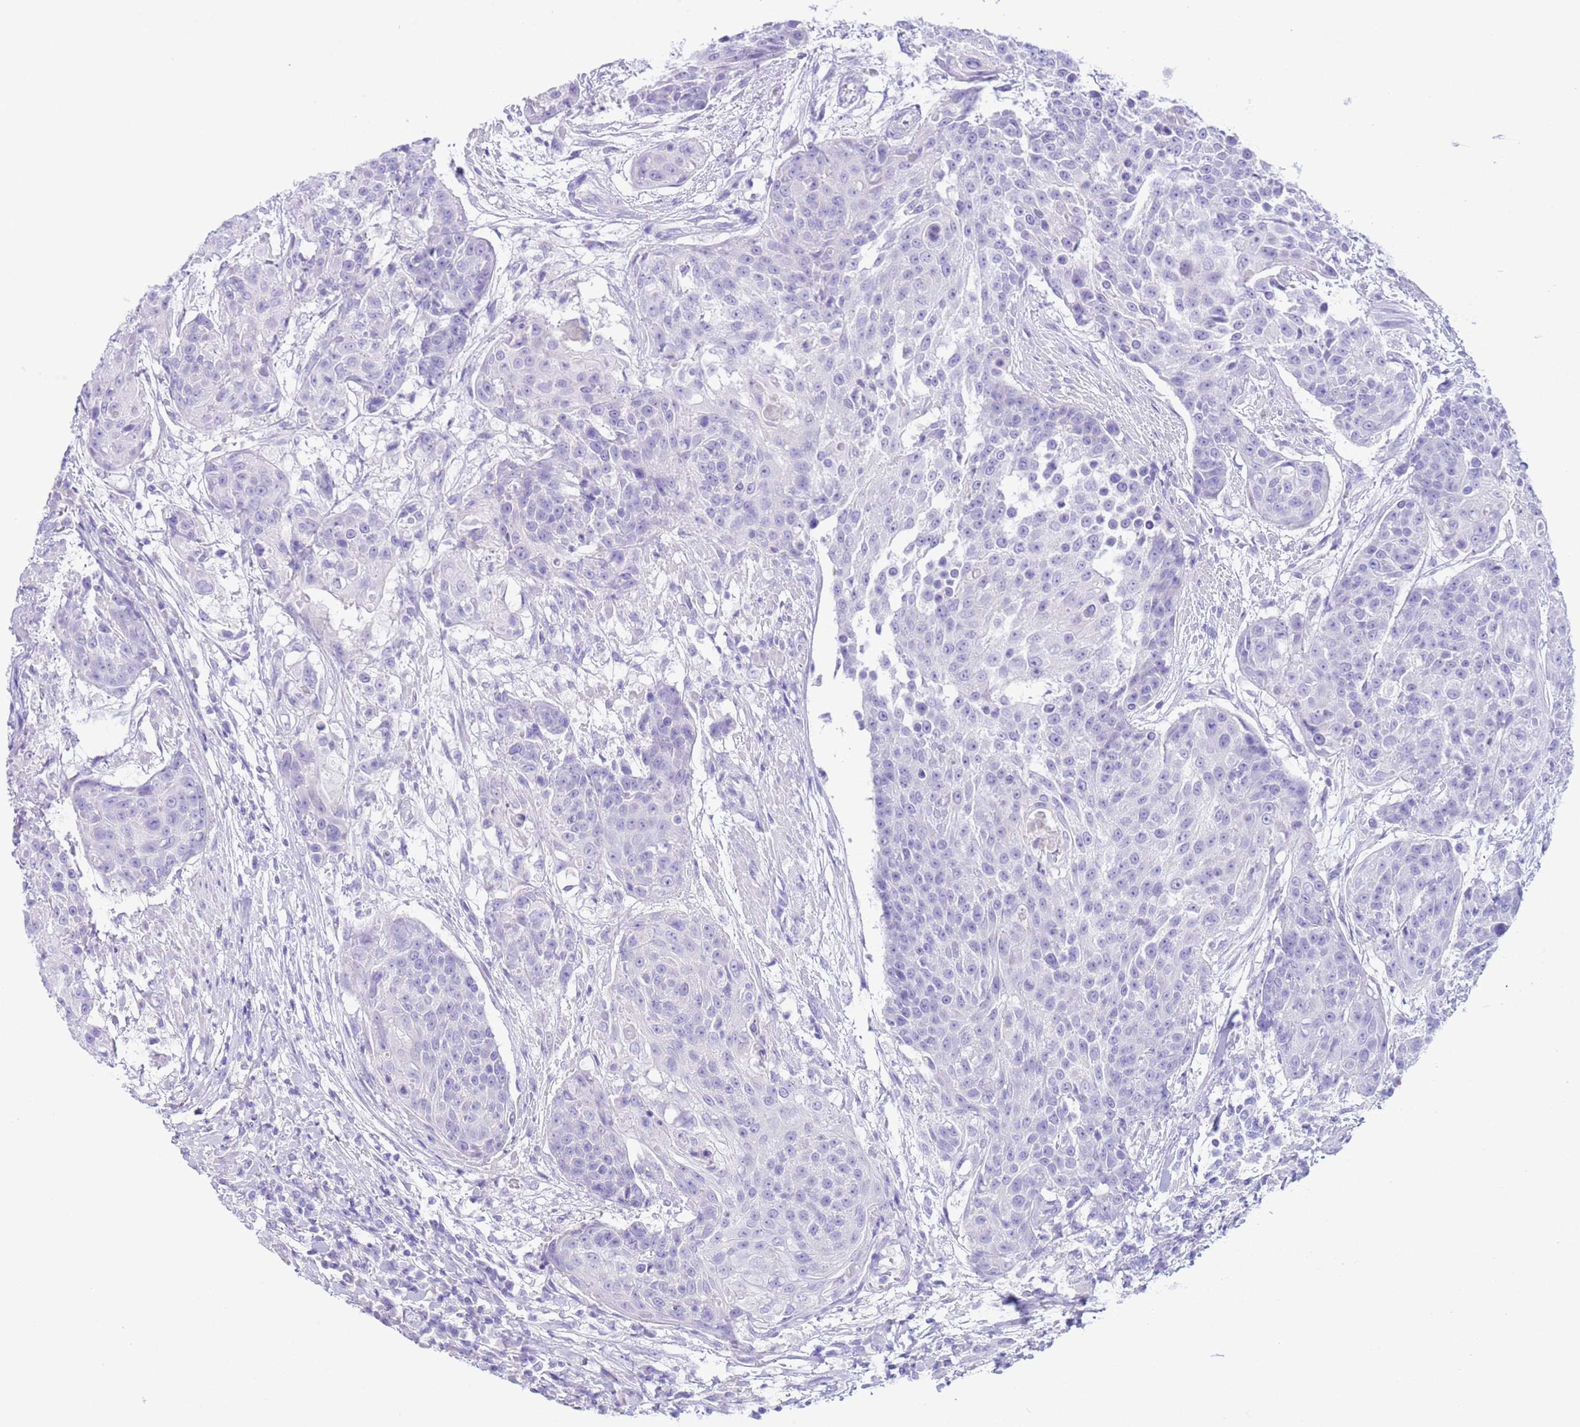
{"staining": {"intensity": "negative", "quantity": "none", "location": "none"}, "tissue": "urothelial cancer", "cell_type": "Tumor cells", "image_type": "cancer", "snomed": [{"axis": "morphology", "description": "Urothelial carcinoma, High grade"}, {"axis": "topography", "description": "Urinary bladder"}], "caption": "Tumor cells show no significant protein positivity in high-grade urothelial carcinoma.", "gene": "CPB1", "patient": {"sex": "female", "age": 63}}